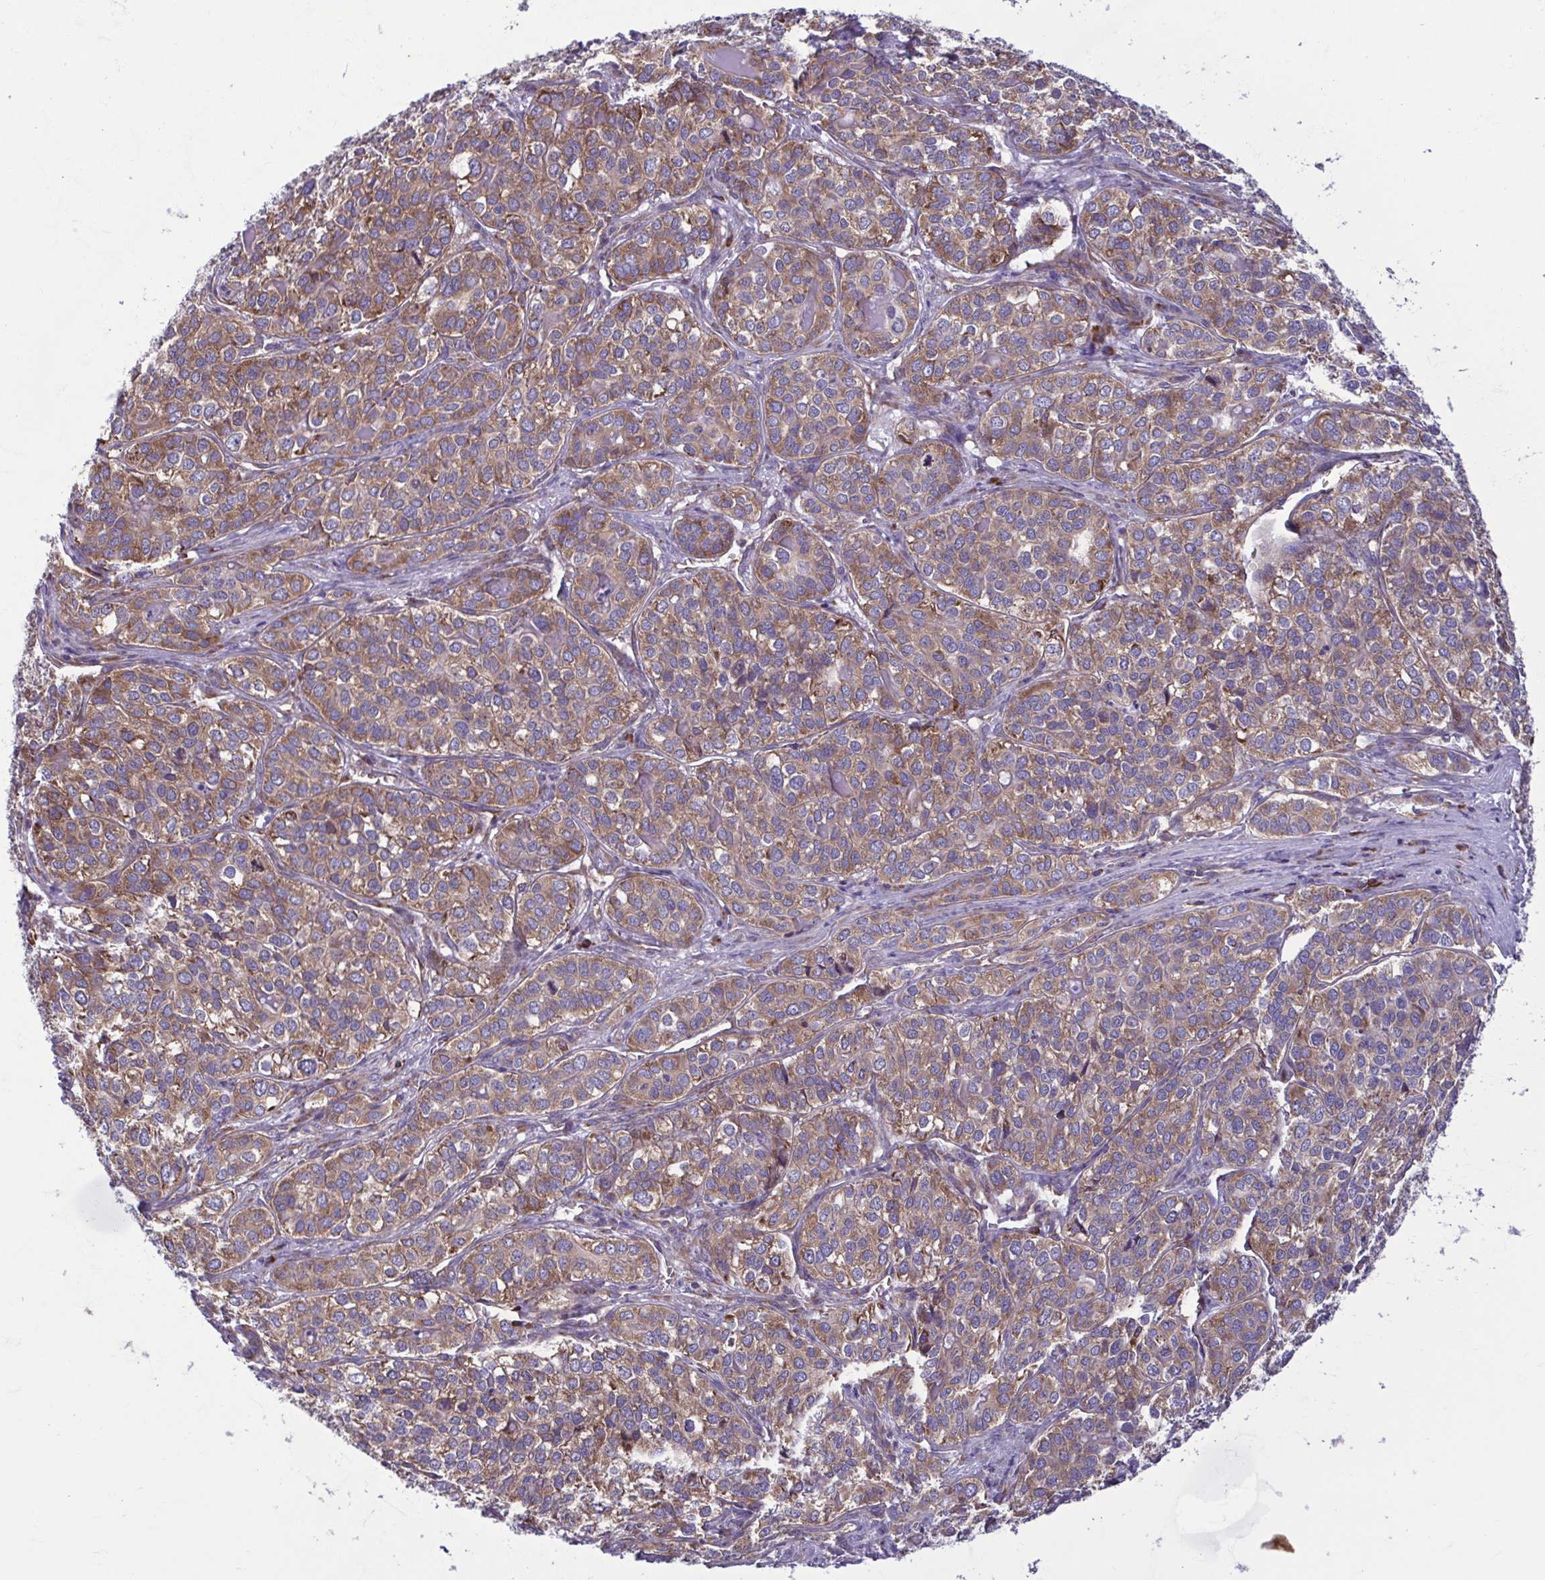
{"staining": {"intensity": "moderate", "quantity": ">75%", "location": "cytoplasmic/membranous"}, "tissue": "liver cancer", "cell_type": "Tumor cells", "image_type": "cancer", "snomed": [{"axis": "morphology", "description": "Cholangiocarcinoma"}, {"axis": "topography", "description": "Liver"}], "caption": "The photomicrograph shows a brown stain indicating the presence of a protein in the cytoplasmic/membranous of tumor cells in liver cancer.", "gene": "RPS16", "patient": {"sex": "male", "age": 56}}